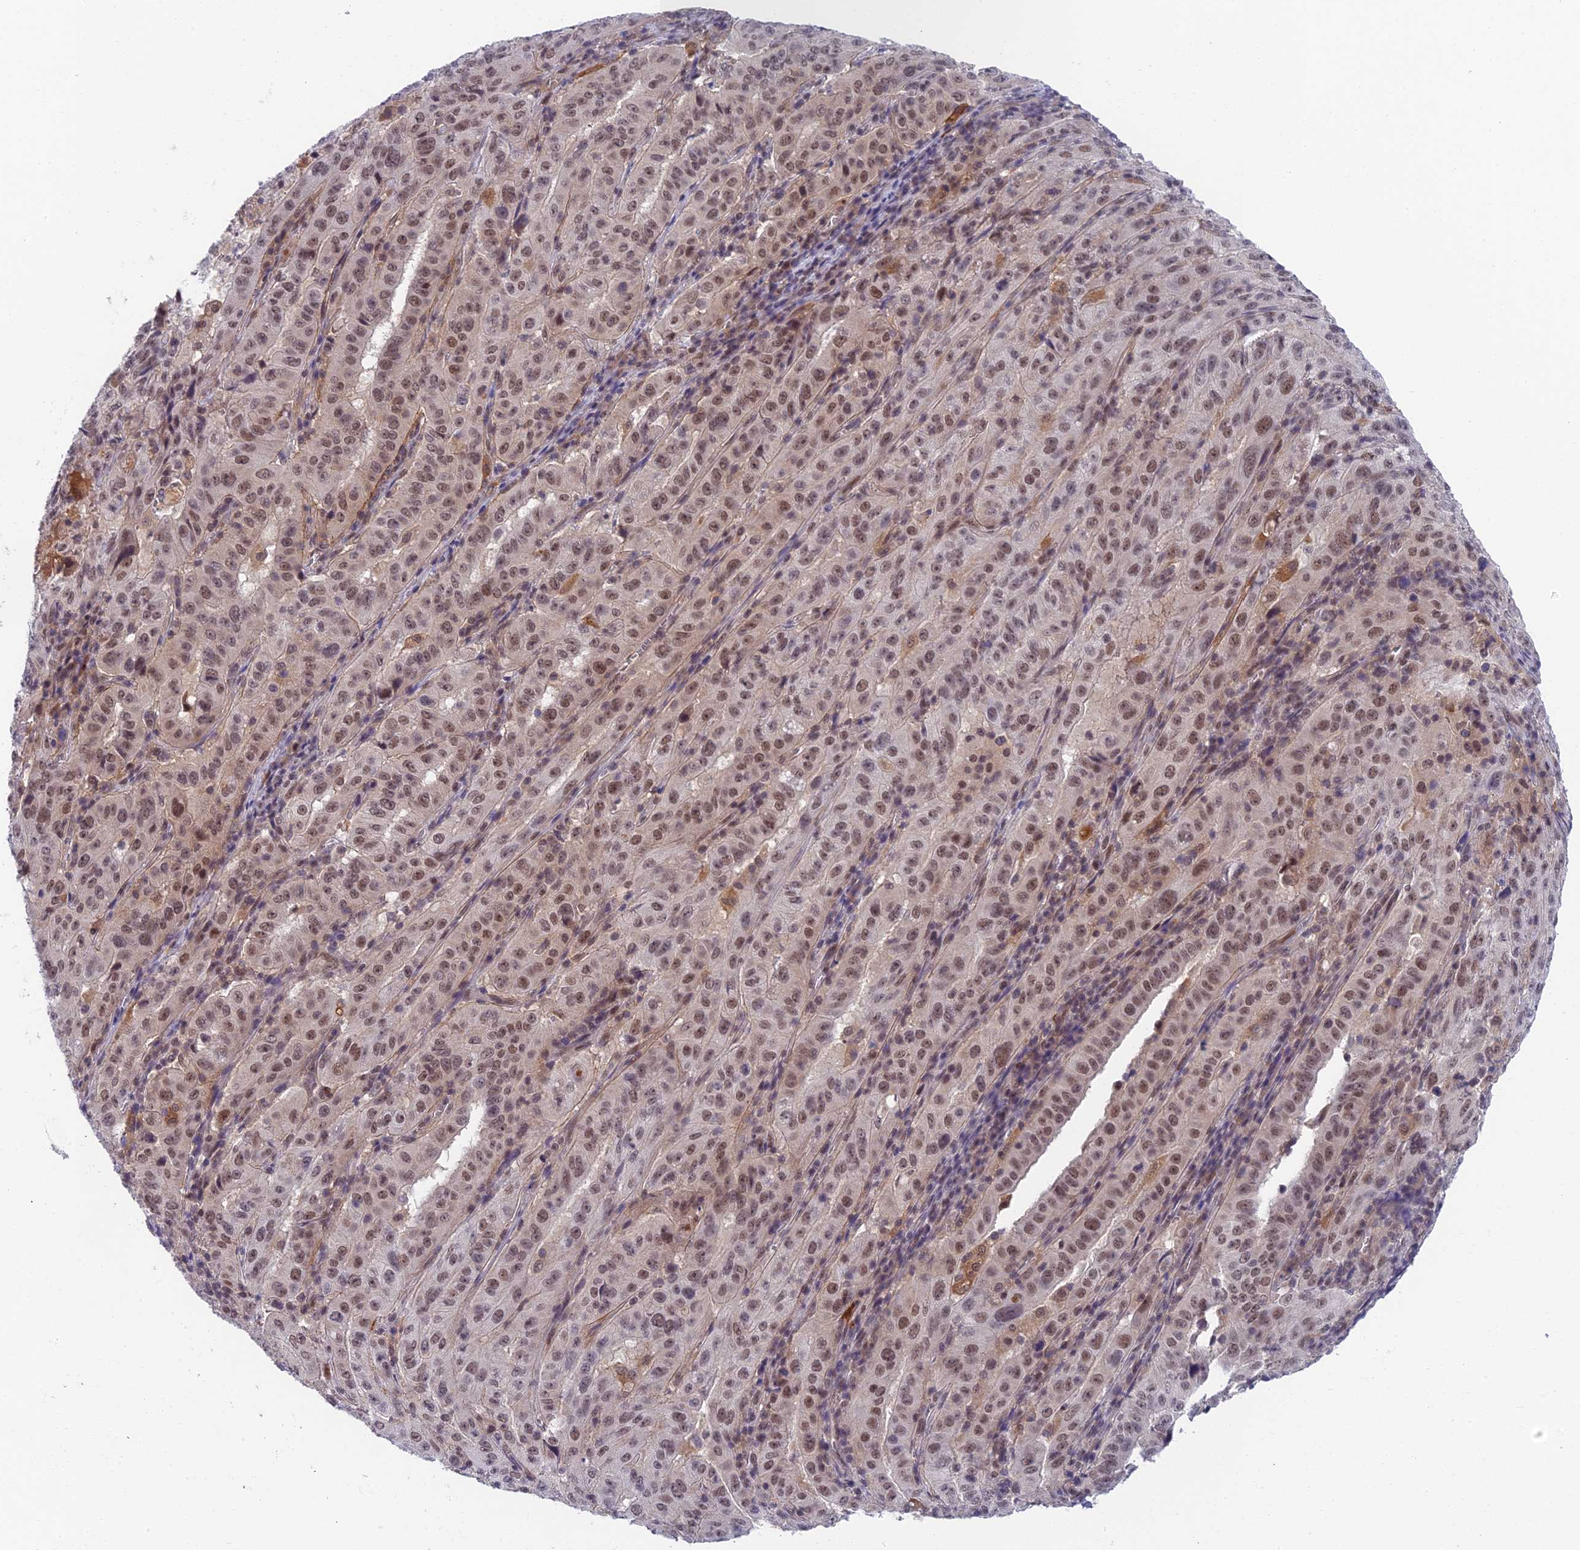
{"staining": {"intensity": "moderate", "quantity": ">75%", "location": "nuclear"}, "tissue": "pancreatic cancer", "cell_type": "Tumor cells", "image_type": "cancer", "snomed": [{"axis": "morphology", "description": "Adenocarcinoma, NOS"}, {"axis": "topography", "description": "Pancreas"}], "caption": "Tumor cells exhibit medium levels of moderate nuclear staining in about >75% of cells in human adenocarcinoma (pancreatic).", "gene": "NSMCE1", "patient": {"sex": "male", "age": 63}}